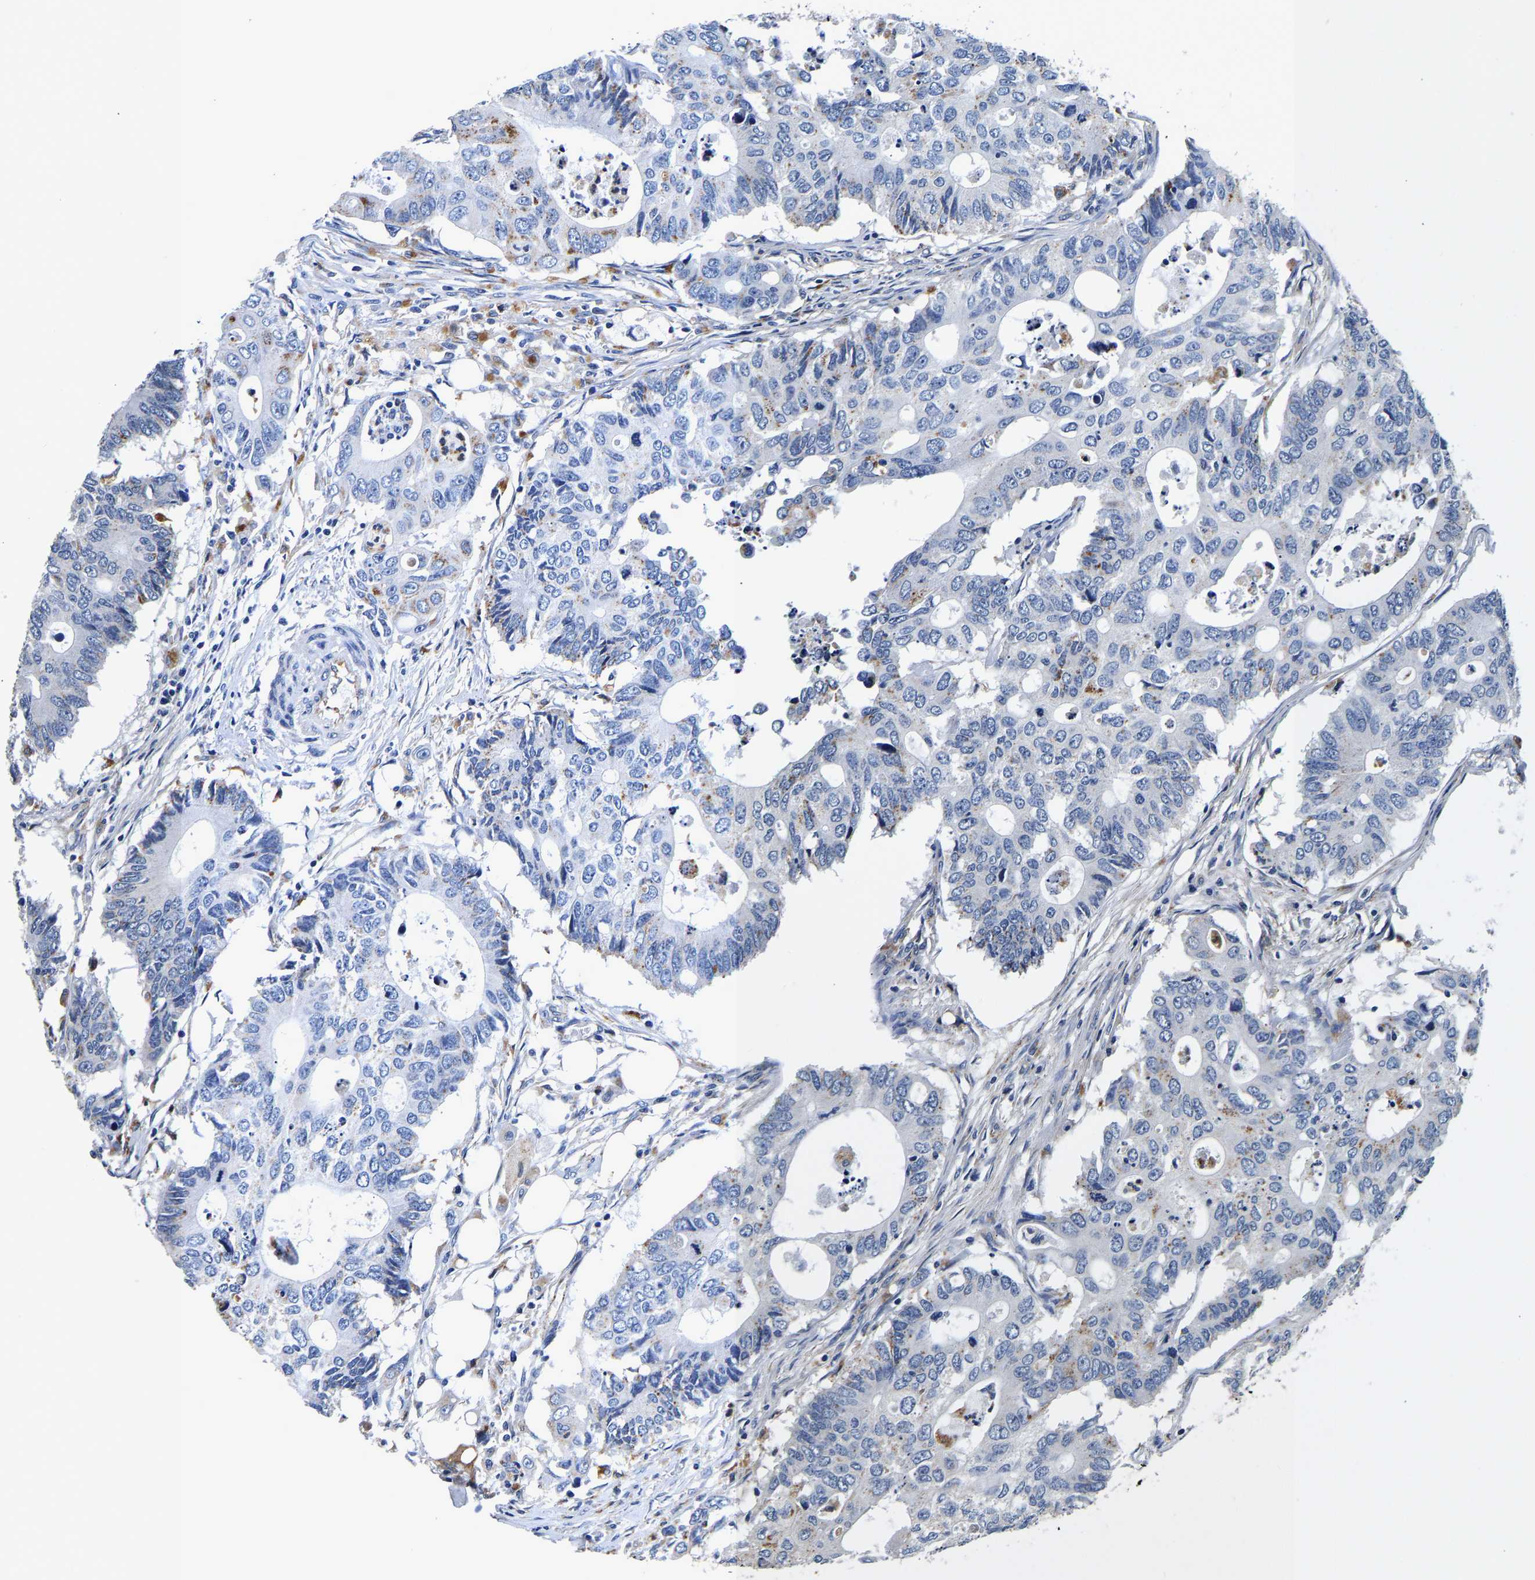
{"staining": {"intensity": "negative", "quantity": "none", "location": "none"}, "tissue": "colorectal cancer", "cell_type": "Tumor cells", "image_type": "cancer", "snomed": [{"axis": "morphology", "description": "Adenocarcinoma, NOS"}, {"axis": "topography", "description": "Colon"}], "caption": "A high-resolution micrograph shows immunohistochemistry staining of adenocarcinoma (colorectal), which demonstrates no significant staining in tumor cells.", "gene": "GRN", "patient": {"sex": "male", "age": 71}}